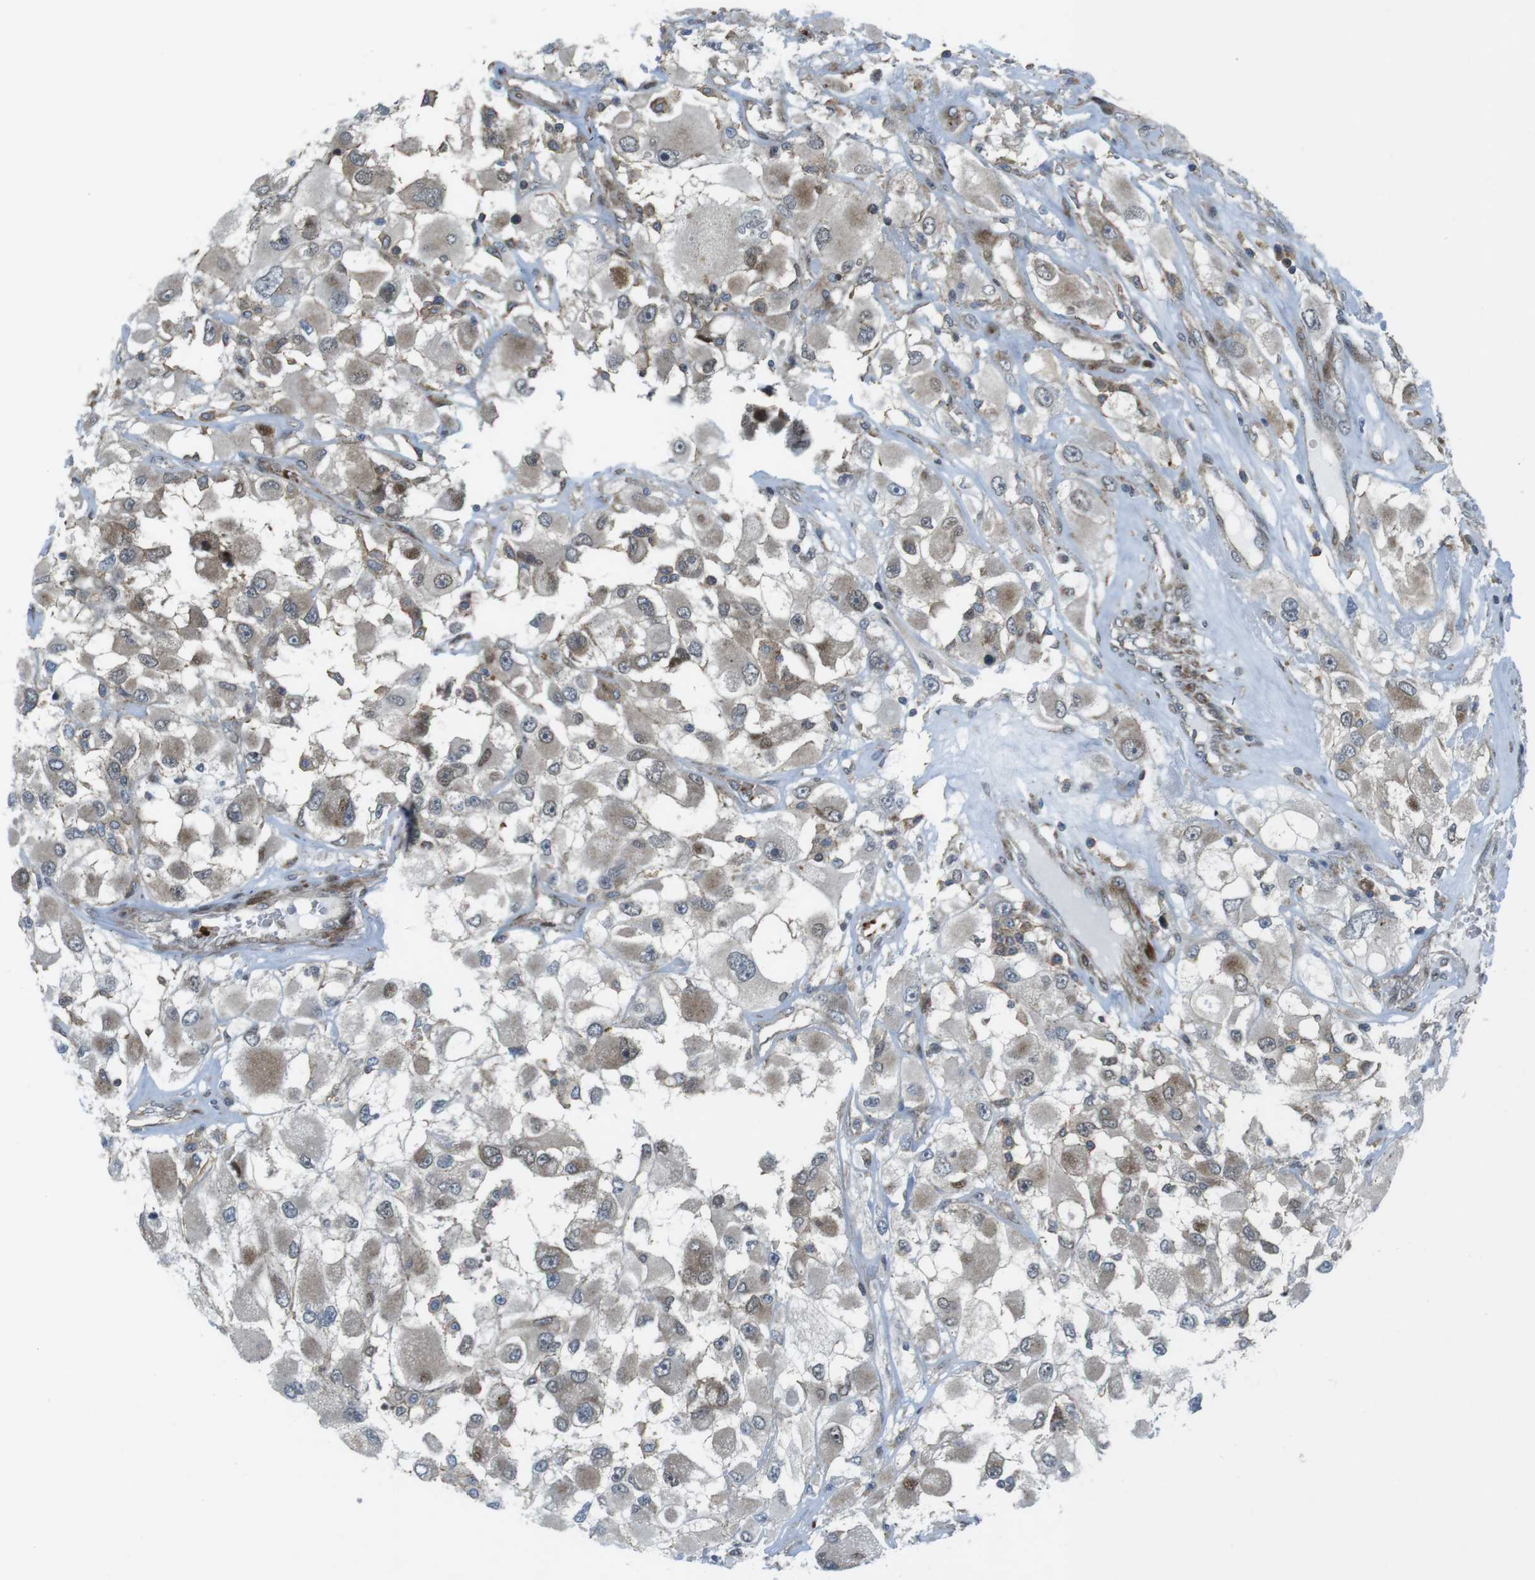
{"staining": {"intensity": "weak", "quantity": "25%-75%", "location": "cytoplasmic/membranous,nuclear"}, "tissue": "renal cancer", "cell_type": "Tumor cells", "image_type": "cancer", "snomed": [{"axis": "morphology", "description": "Adenocarcinoma, NOS"}, {"axis": "topography", "description": "Kidney"}], "caption": "This is a histology image of immunohistochemistry staining of renal cancer, which shows weak staining in the cytoplasmic/membranous and nuclear of tumor cells.", "gene": "CUL7", "patient": {"sex": "female", "age": 52}}